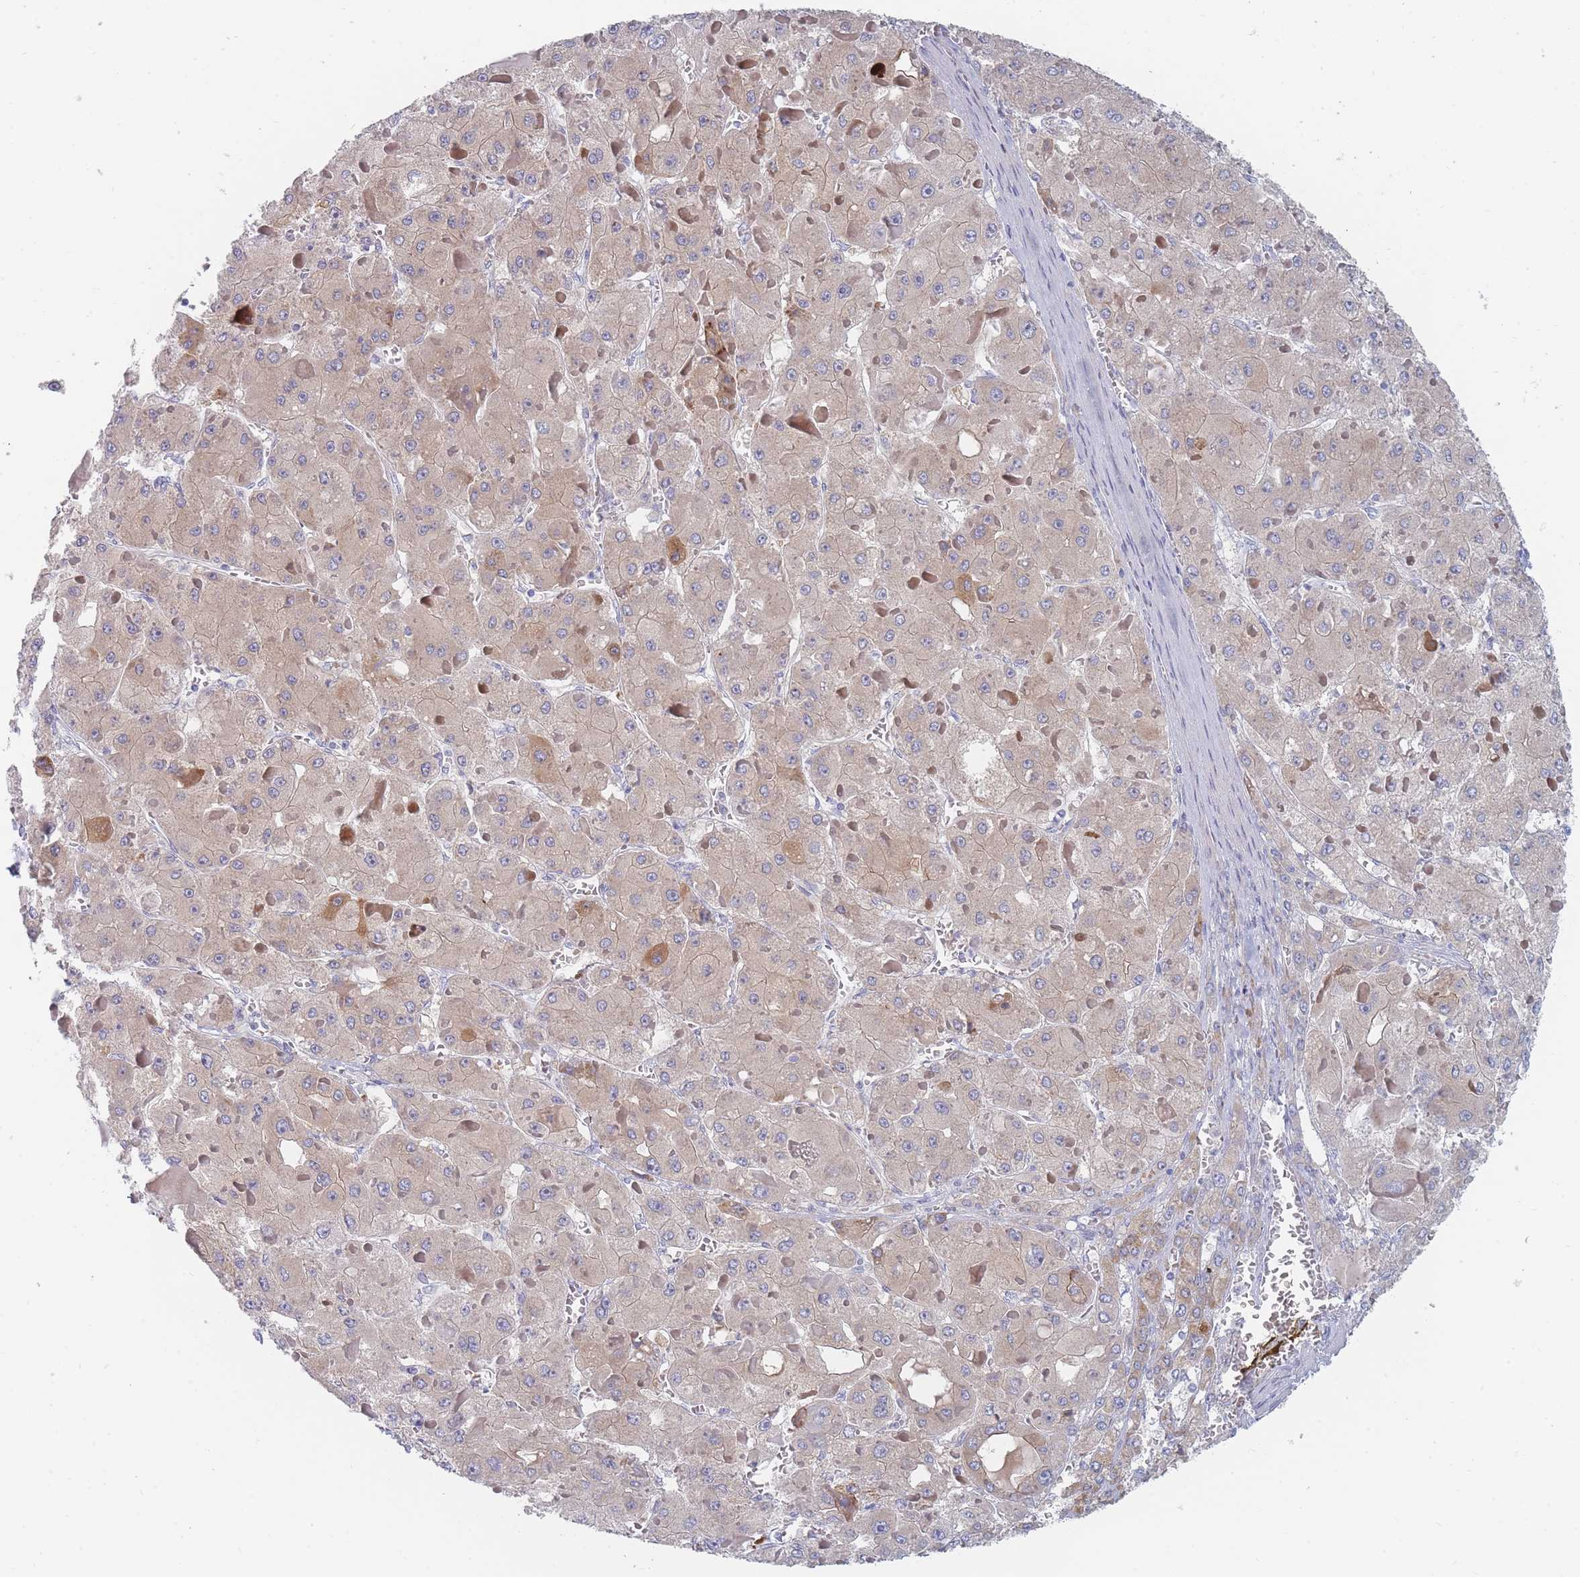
{"staining": {"intensity": "weak", "quantity": "<25%", "location": "cytoplasmic/membranous"}, "tissue": "liver cancer", "cell_type": "Tumor cells", "image_type": "cancer", "snomed": [{"axis": "morphology", "description": "Carcinoma, Hepatocellular, NOS"}, {"axis": "topography", "description": "Liver"}], "caption": "Tumor cells are negative for protein expression in human liver cancer (hepatocellular carcinoma).", "gene": "SPATS1", "patient": {"sex": "female", "age": 73}}